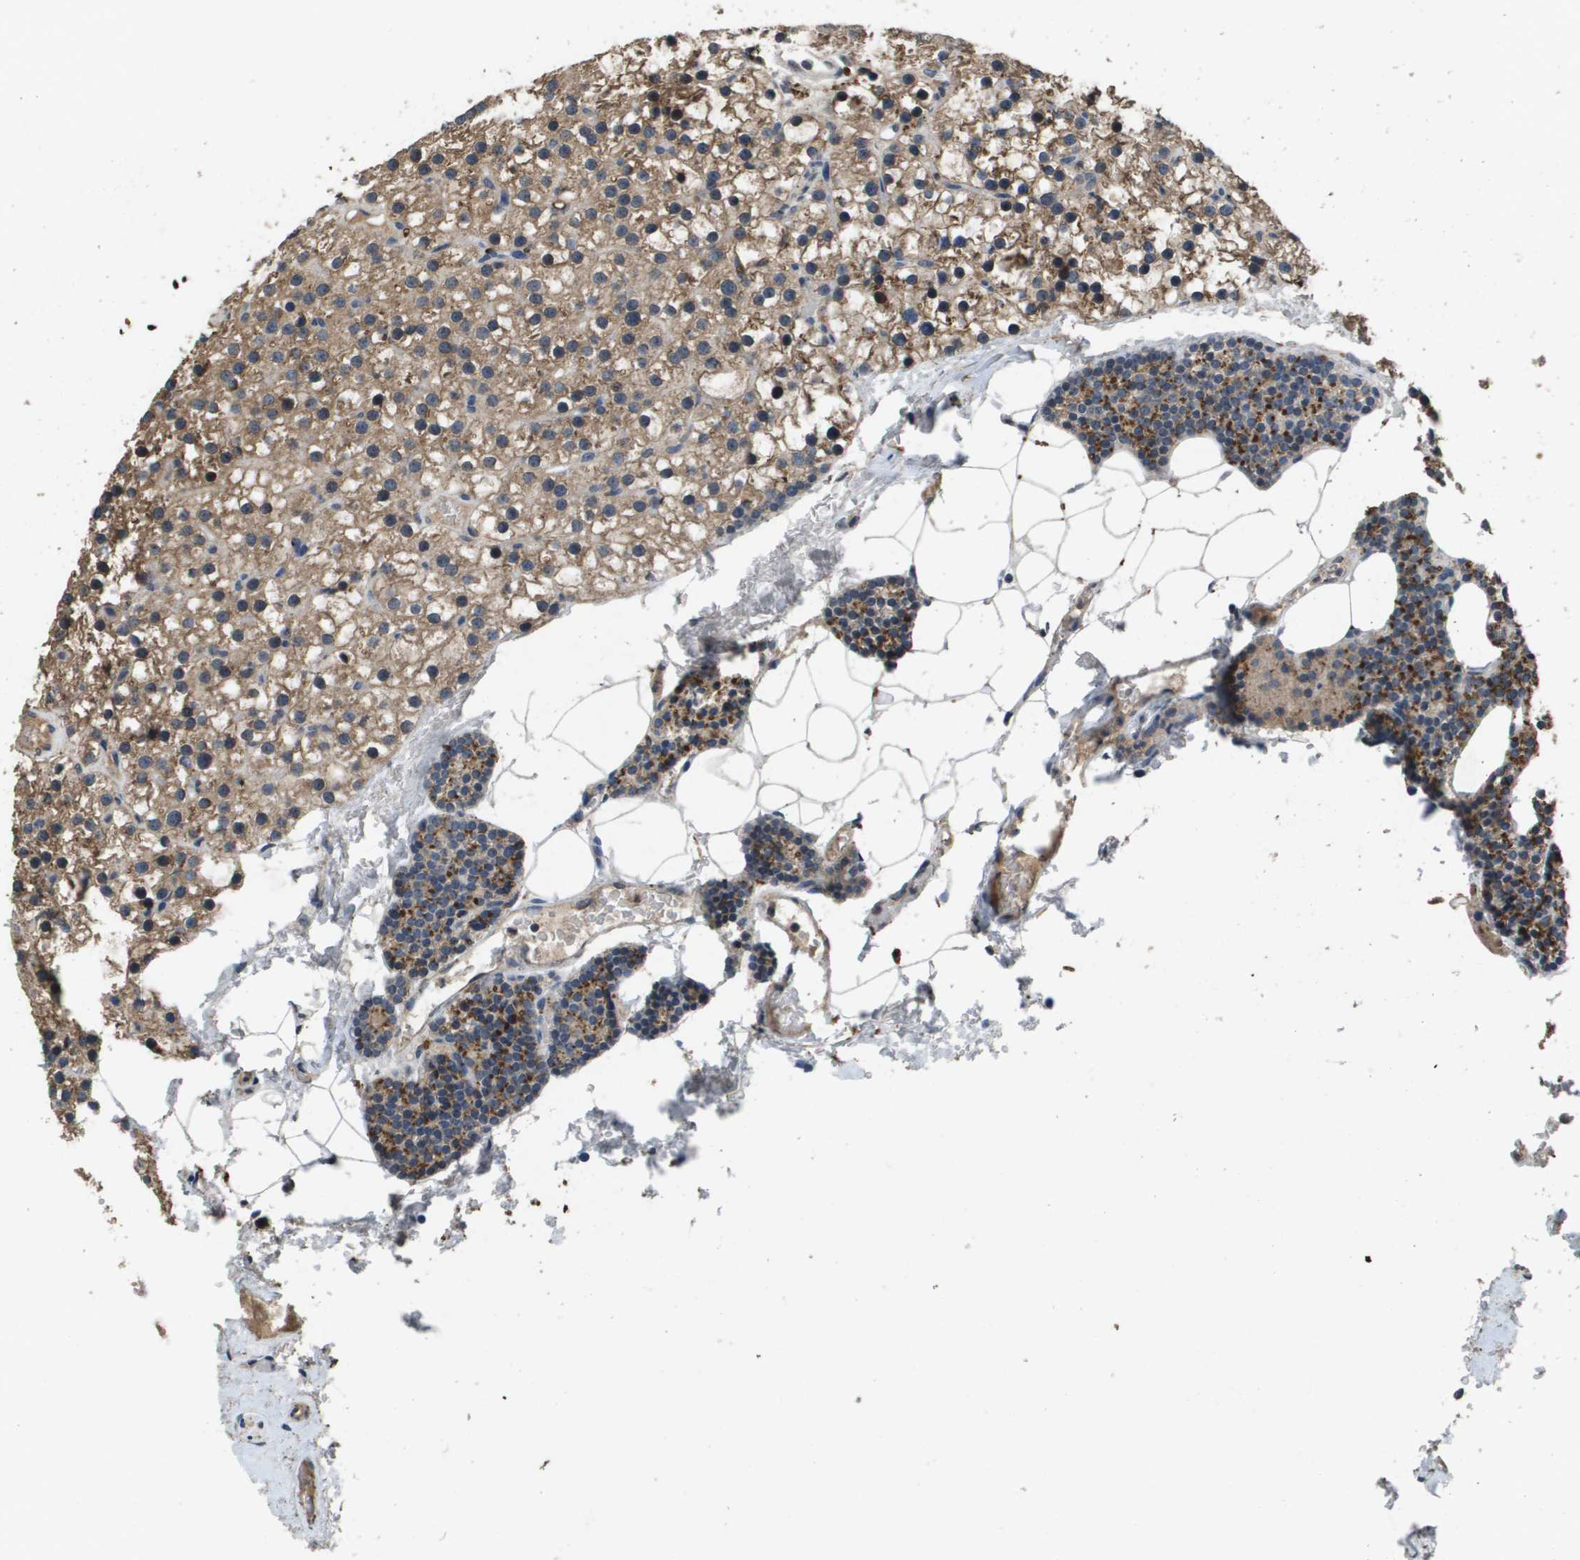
{"staining": {"intensity": "weak", "quantity": ">75%", "location": "cytoplasmic/membranous"}, "tissue": "parathyroid gland", "cell_type": "Glandular cells", "image_type": "normal", "snomed": [{"axis": "morphology", "description": "Normal tissue, NOS"}, {"axis": "morphology", "description": "Adenoma, NOS"}, {"axis": "topography", "description": "Parathyroid gland"}], "caption": "Immunohistochemical staining of unremarkable human parathyroid gland reveals low levels of weak cytoplasmic/membranous staining in about >75% of glandular cells. The protein of interest is shown in brown color, while the nuclei are stained blue.", "gene": "PROC", "patient": {"sex": "female", "age": 70}}